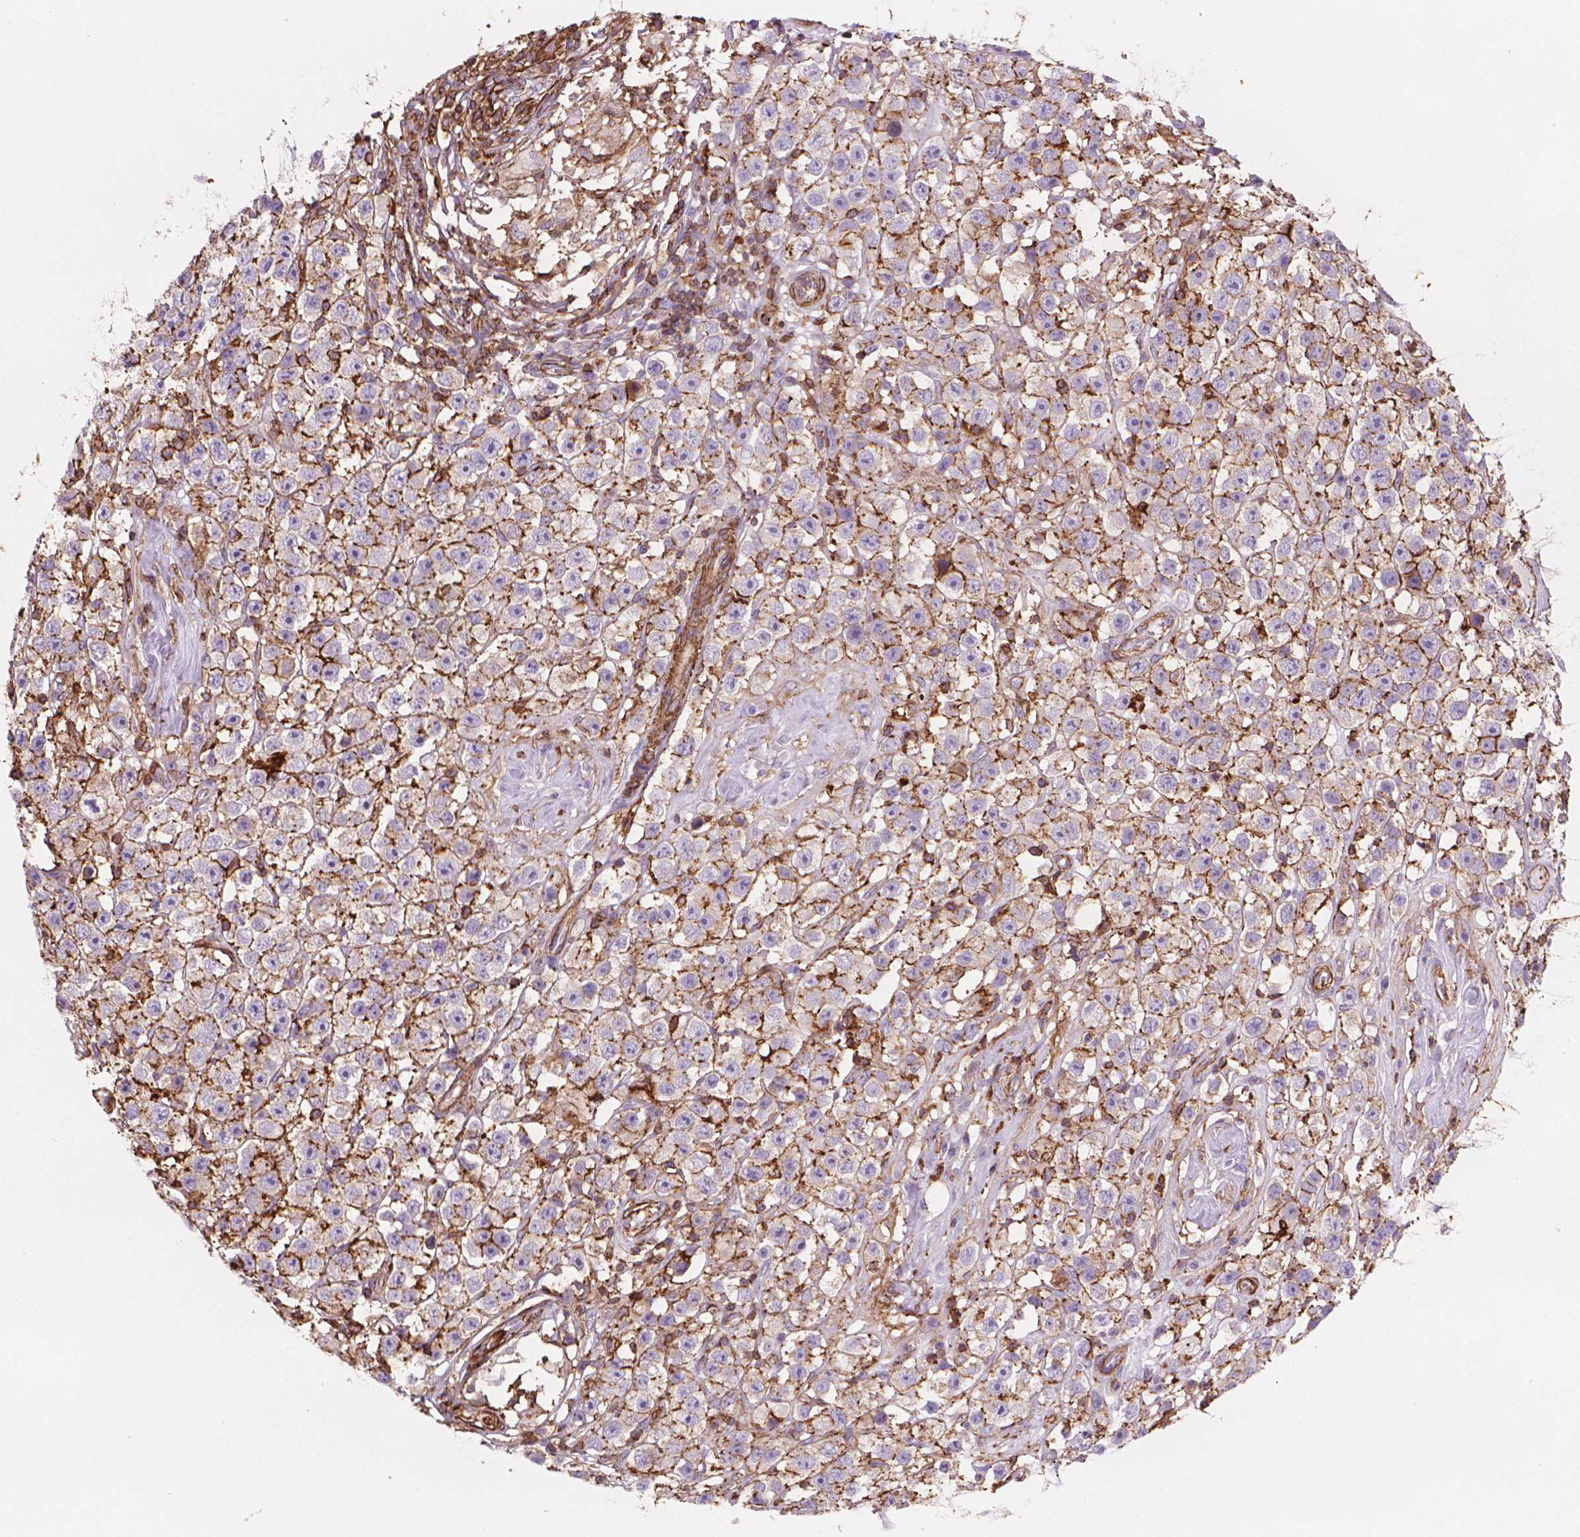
{"staining": {"intensity": "moderate", "quantity": "25%-75%", "location": "cytoplasmic/membranous"}, "tissue": "testis cancer", "cell_type": "Tumor cells", "image_type": "cancer", "snomed": [{"axis": "morphology", "description": "Seminoma, NOS"}, {"axis": "topography", "description": "Testis"}], "caption": "Moderate cytoplasmic/membranous staining for a protein is identified in approximately 25%-75% of tumor cells of testis cancer using IHC.", "gene": "PATJ", "patient": {"sex": "male", "age": 45}}